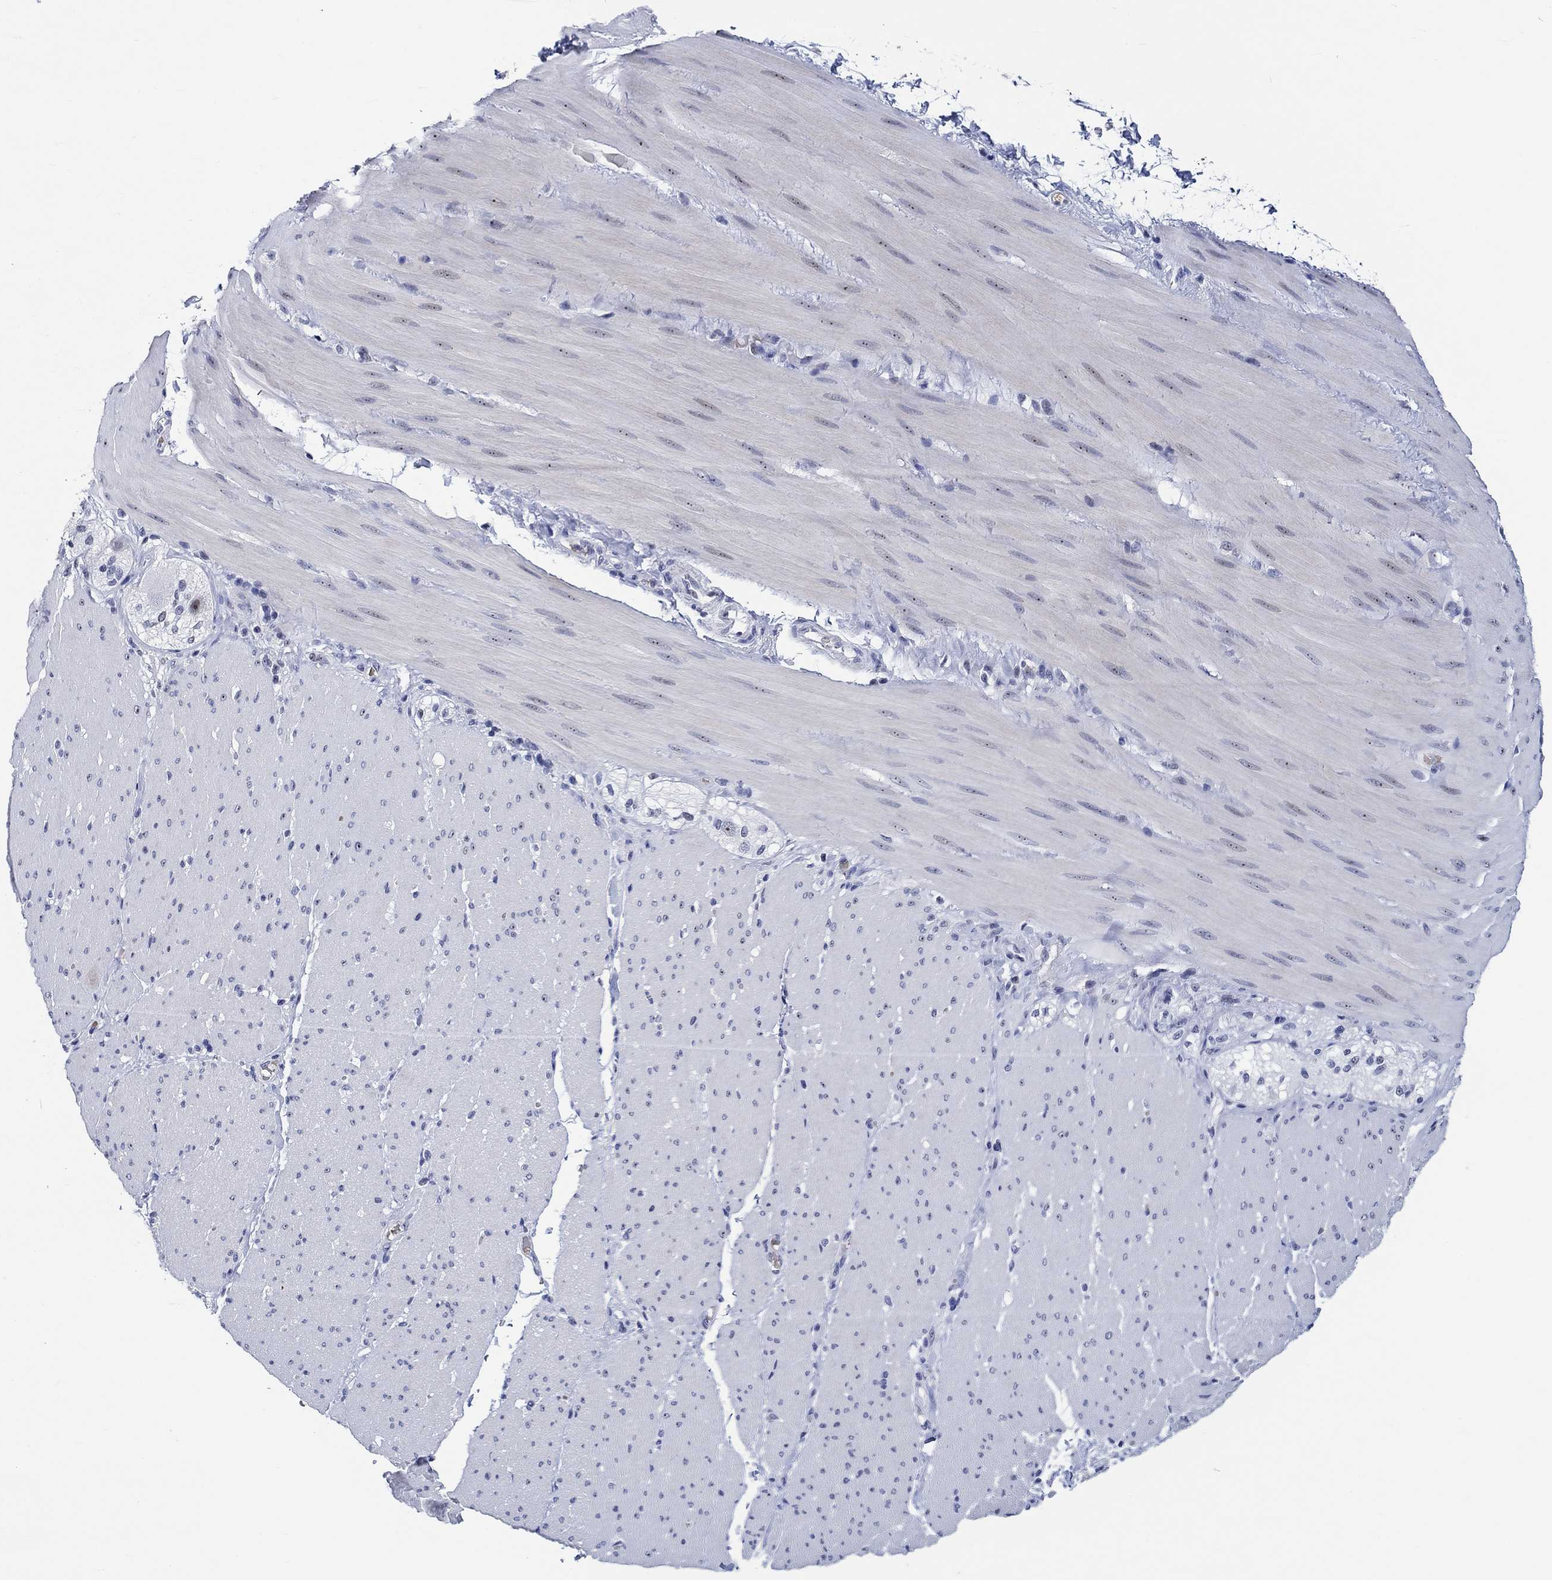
{"staining": {"intensity": "negative", "quantity": "none", "location": "none"}, "tissue": "soft tissue", "cell_type": "Fibroblasts", "image_type": "normal", "snomed": [{"axis": "morphology", "description": "Normal tissue, NOS"}, {"axis": "topography", "description": "Smooth muscle"}, {"axis": "topography", "description": "Duodenum"}, {"axis": "topography", "description": "Peripheral nerve tissue"}], "caption": "Fibroblasts show no significant protein expression in normal soft tissue. (Stains: DAB IHC with hematoxylin counter stain, Microscopy: brightfield microscopy at high magnification).", "gene": "ZNF446", "patient": {"sex": "female", "age": 61}}